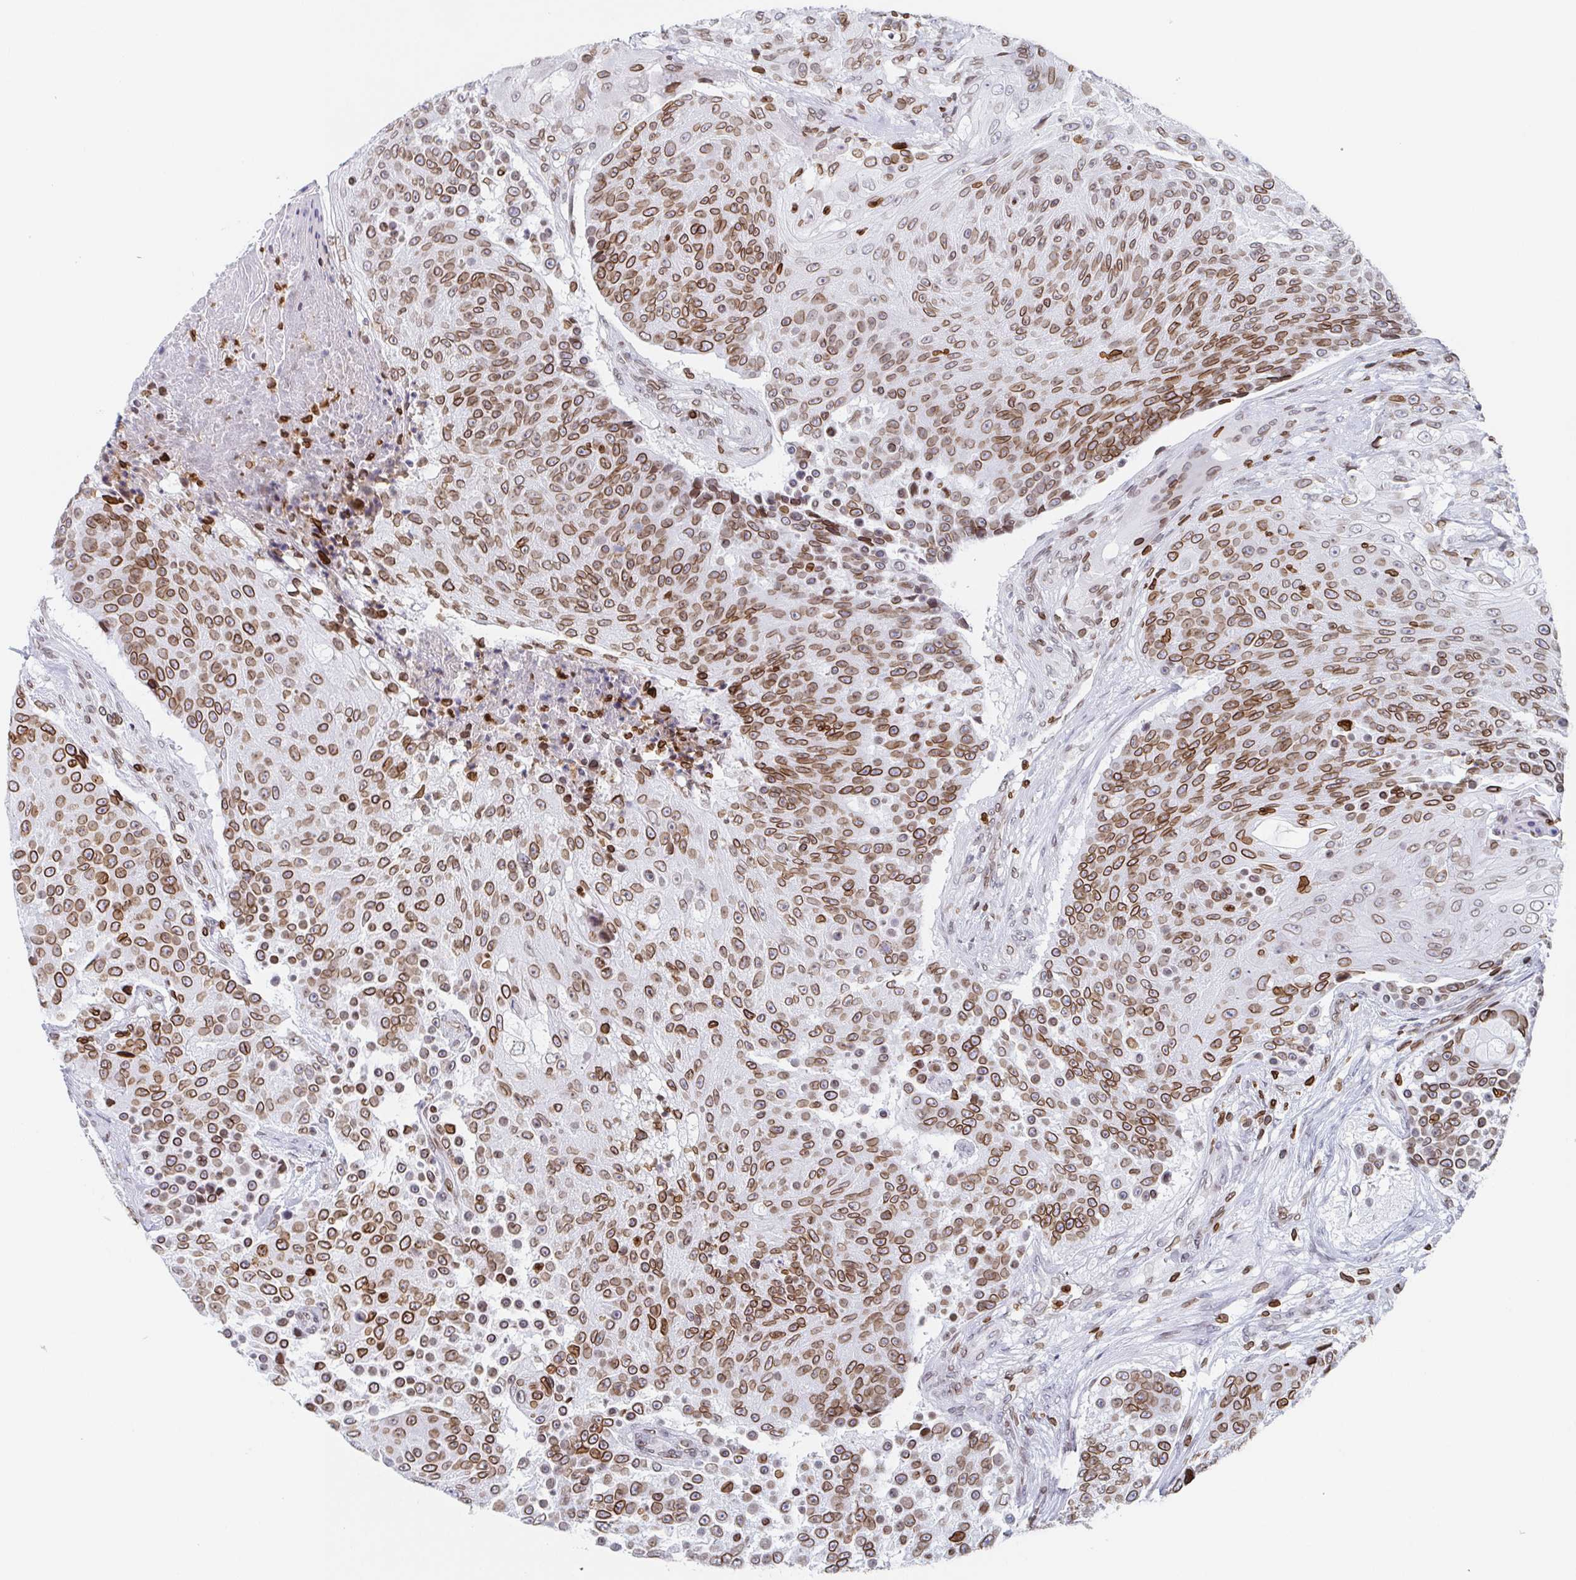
{"staining": {"intensity": "moderate", "quantity": ">75%", "location": "cytoplasmic/membranous,nuclear"}, "tissue": "urothelial cancer", "cell_type": "Tumor cells", "image_type": "cancer", "snomed": [{"axis": "morphology", "description": "Urothelial carcinoma, High grade"}, {"axis": "topography", "description": "Urinary bladder"}], "caption": "This photomicrograph displays urothelial carcinoma (high-grade) stained with immunohistochemistry to label a protein in brown. The cytoplasmic/membranous and nuclear of tumor cells show moderate positivity for the protein. Nuclei are counter-stained blue.", "gene": "BTBD7", "patient": {"sex": "female", "age": 63}}